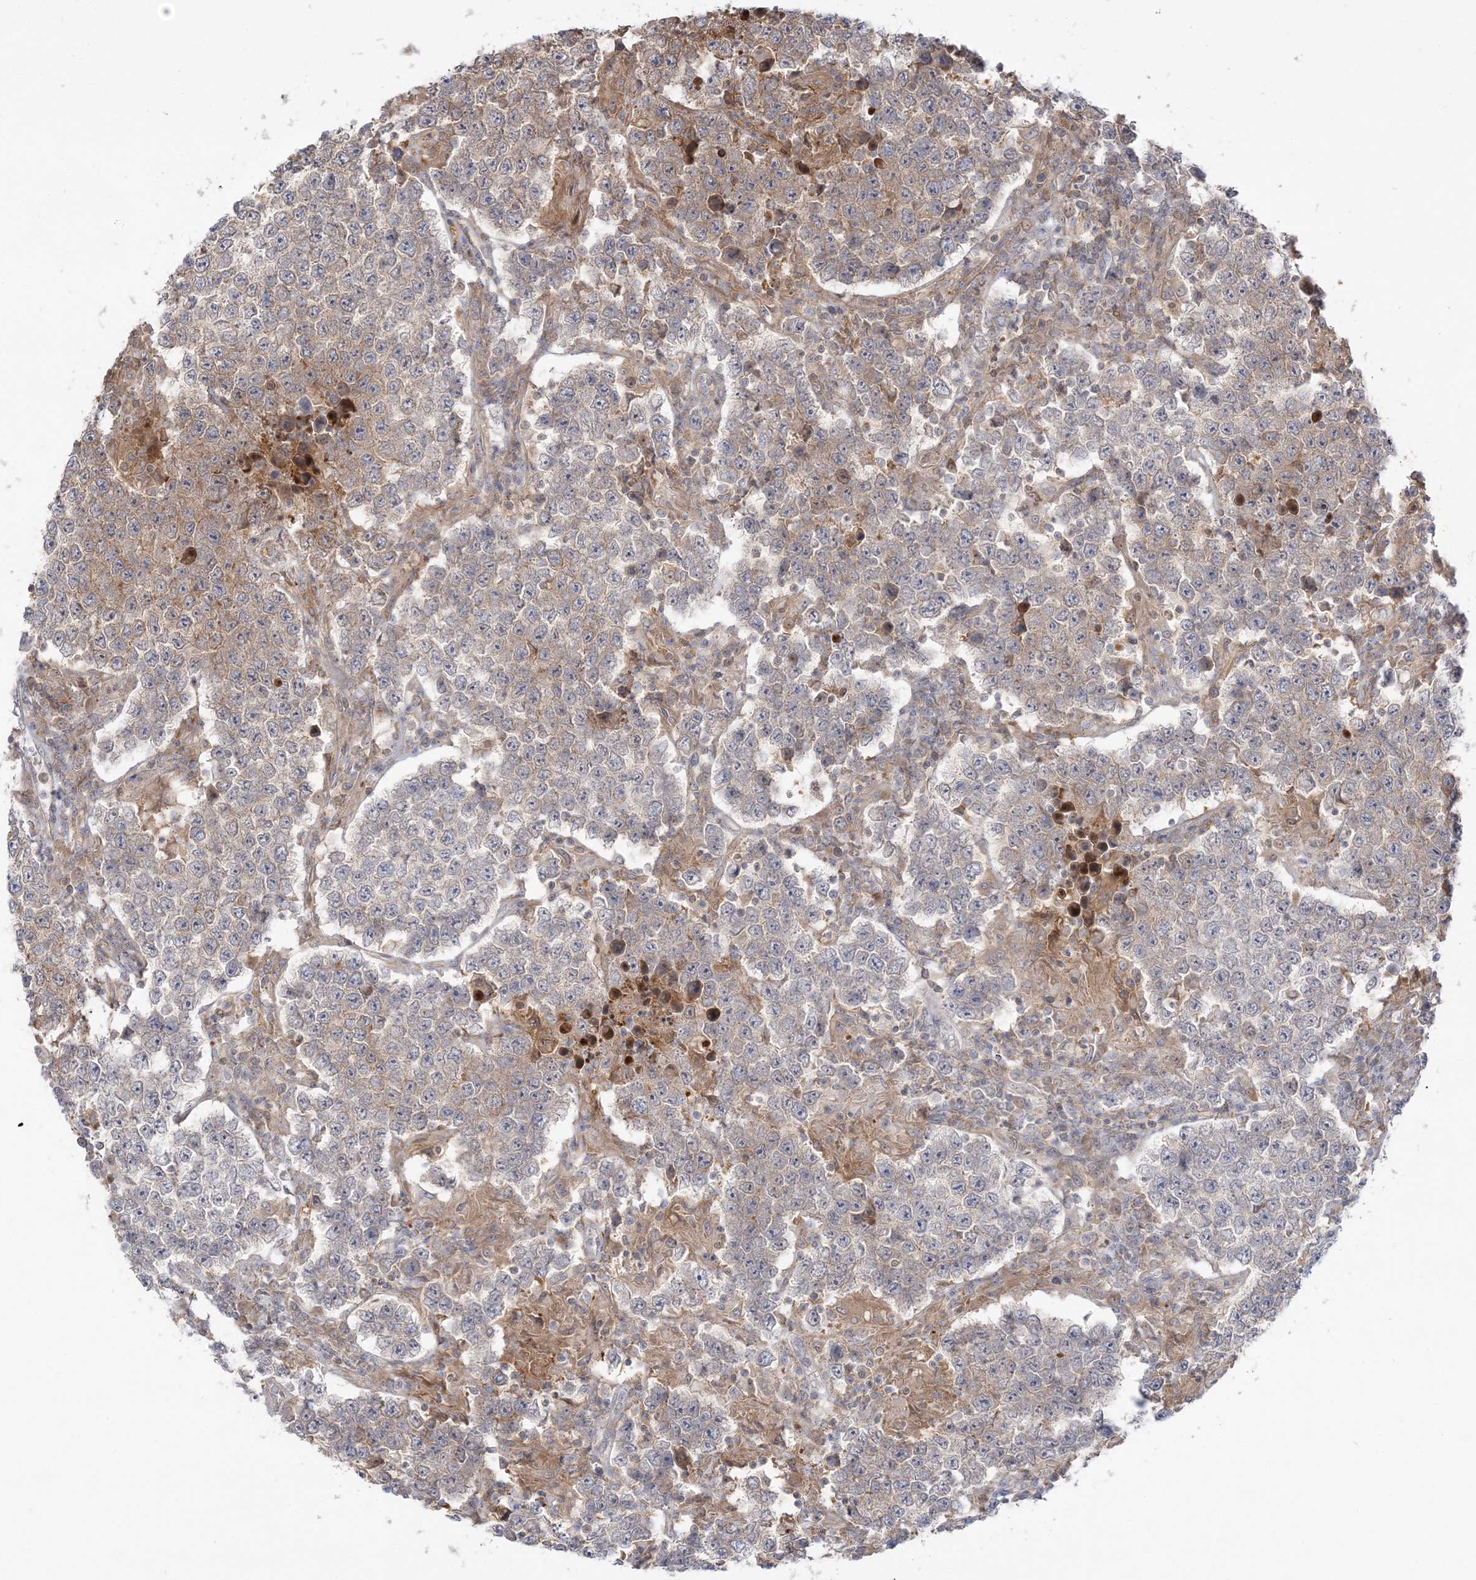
{"staining": {"intensity": "weak", "quantity": "25%-75%", "location": "cytoplasmic/membranous"}, "tissue": "testis cancer", "cell_type": "Tumor cells", "image_type": "cancer", "snomed": [{"axis": "morphology", "description": "Normal tissue, NOS"}, {"axis": "morphology", "description": "Urothelial carcinoma, High grade"}, {"axis": "morphology", "description": "Seminoma, NOS"}, {"axis": "morphology", "description": "Carcinoma, Embryonal, NOS"}, {"axis": "topography", "description": "Urinary bladder"}, {"axis": "topography", "description": "Testis"}], "caption": "Weak cytoplasmic/membranous protein staining is present in about 25%-75% of tumor cells in testis seminoma. Using DAB (3,3'-diaminobenzidine) (brown) and hematoxylin (blue) stains, captured at high magnification using brightfield microscopy.", "gene": "THADA", "patient": {"sex": "male", "age": 41}}